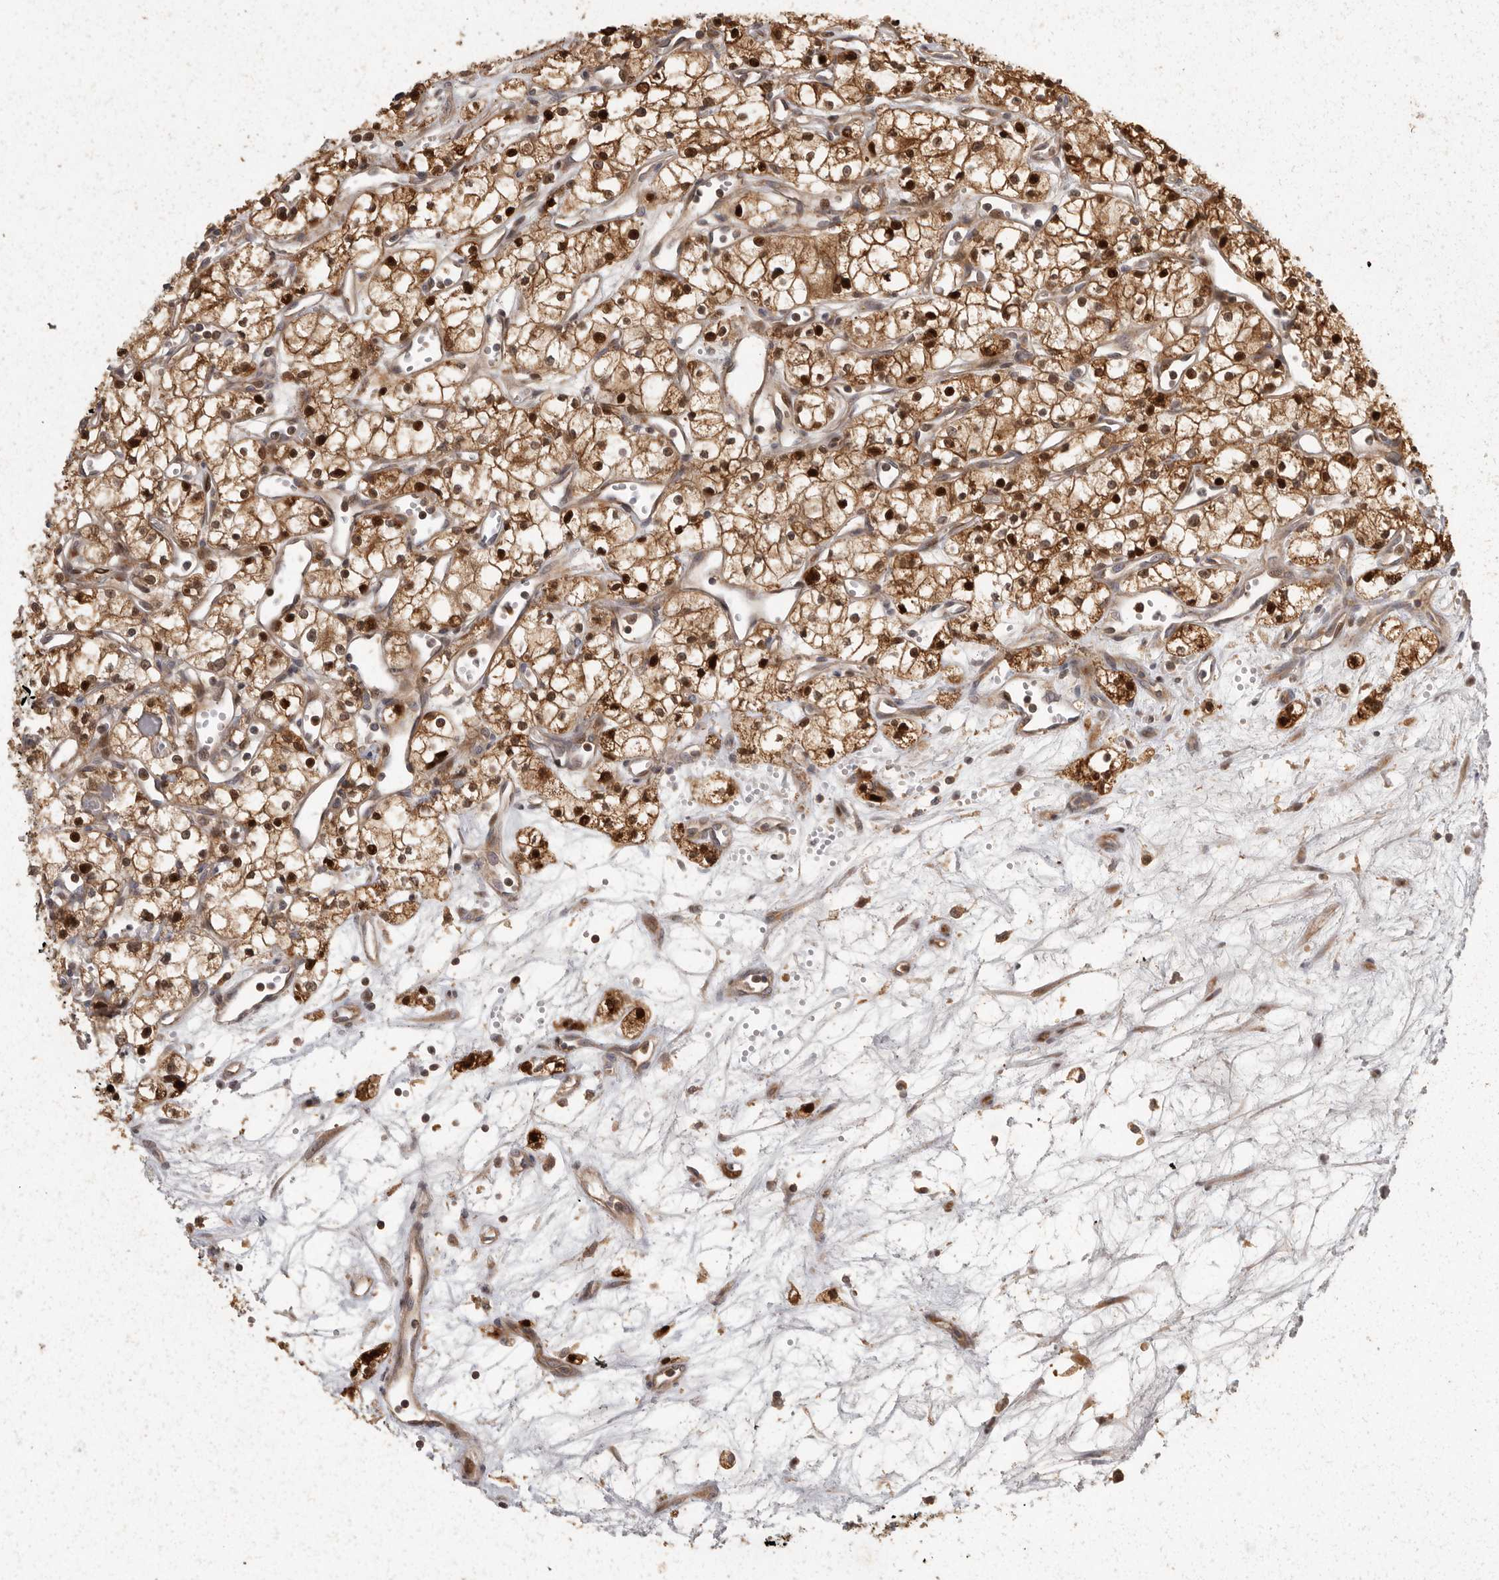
{"staining": {"intensity": "strong", "quantity": "25%-75%", "location": "cytoplasmic/membranous,nuclear"}, "tissue": "renal cancer", "cell_type": "Tumor cells", "image_type": "cancer", "snomed": [{"axis": "morphology", "description": "Adenocarcinoma, NOS"}, {"axis": "topography", "description": "Kidney"}], "caption": "There is high levels of strong cytoplasmic/membranous and nuclear staining in tumor cells of renal adenocarcinoma, as demonstrated by immunohistochemical staining (brown color).", "gene": "SWT1", "patient": {"sex": "male", "age": 59}}